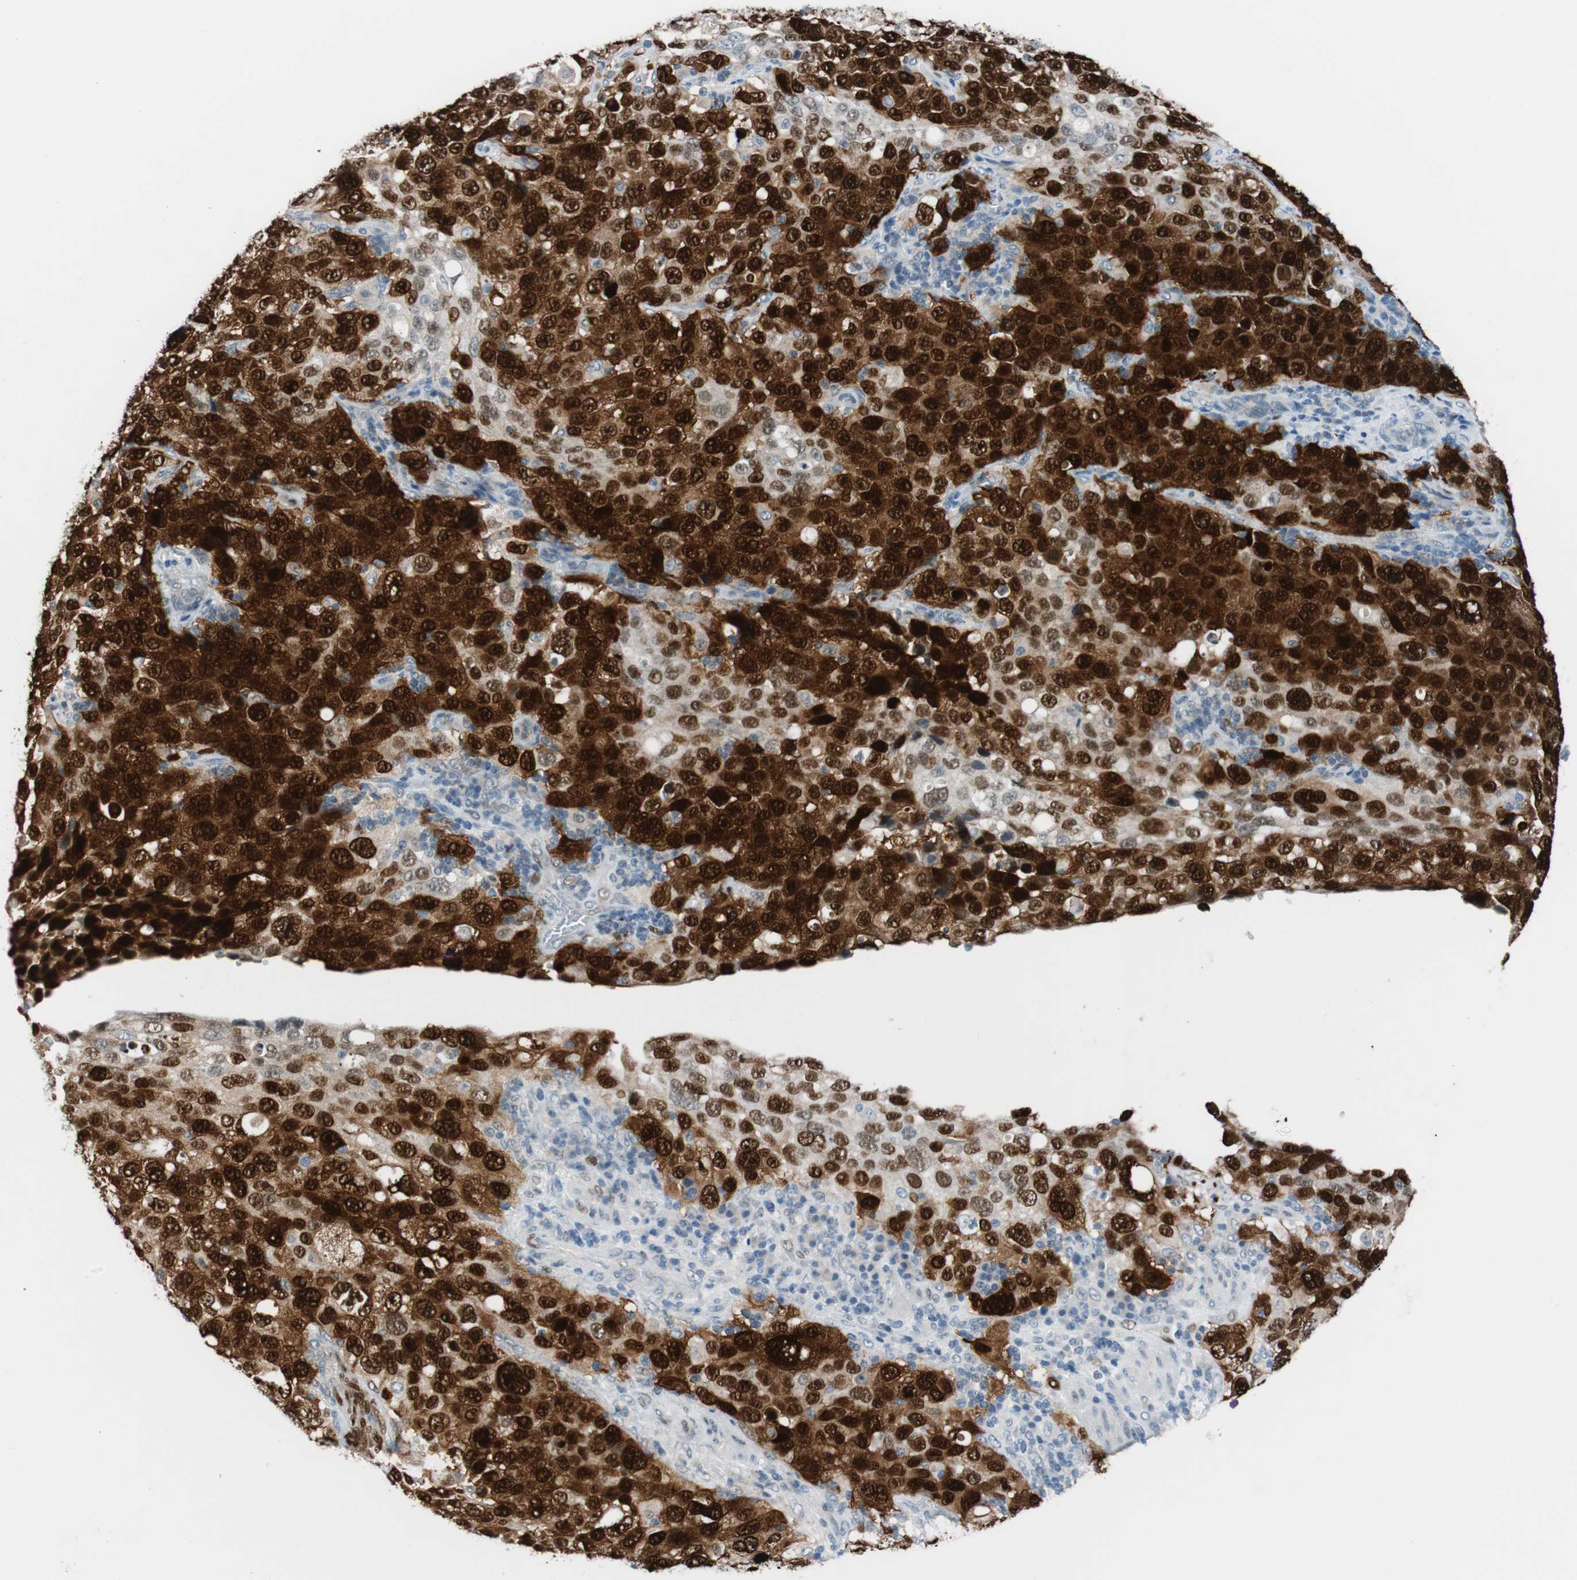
{"staining": {"intensity": "strong", "quantity": ">75%", "location": "nuclear"}, "tissue": "stomach cancer", "cell_type": "Tumor cells", "image_type": "cancer", "snomed": [{"axis": "morphology", "description": "Normal tissue, NOS"}, {"axis": "morphology", "description": "Adenocarcinoma, NOS"}, {"axis": "topography", "description": "Stomach"}], "caption": "There is high levels of strong nuclear expression in tumor cells of adenocarcinoma (stomach), as demonstrated by immunohistochemical staining (brown color).", "gene": "FOSL1", "patient": {"sex": "male", "age": 48}}